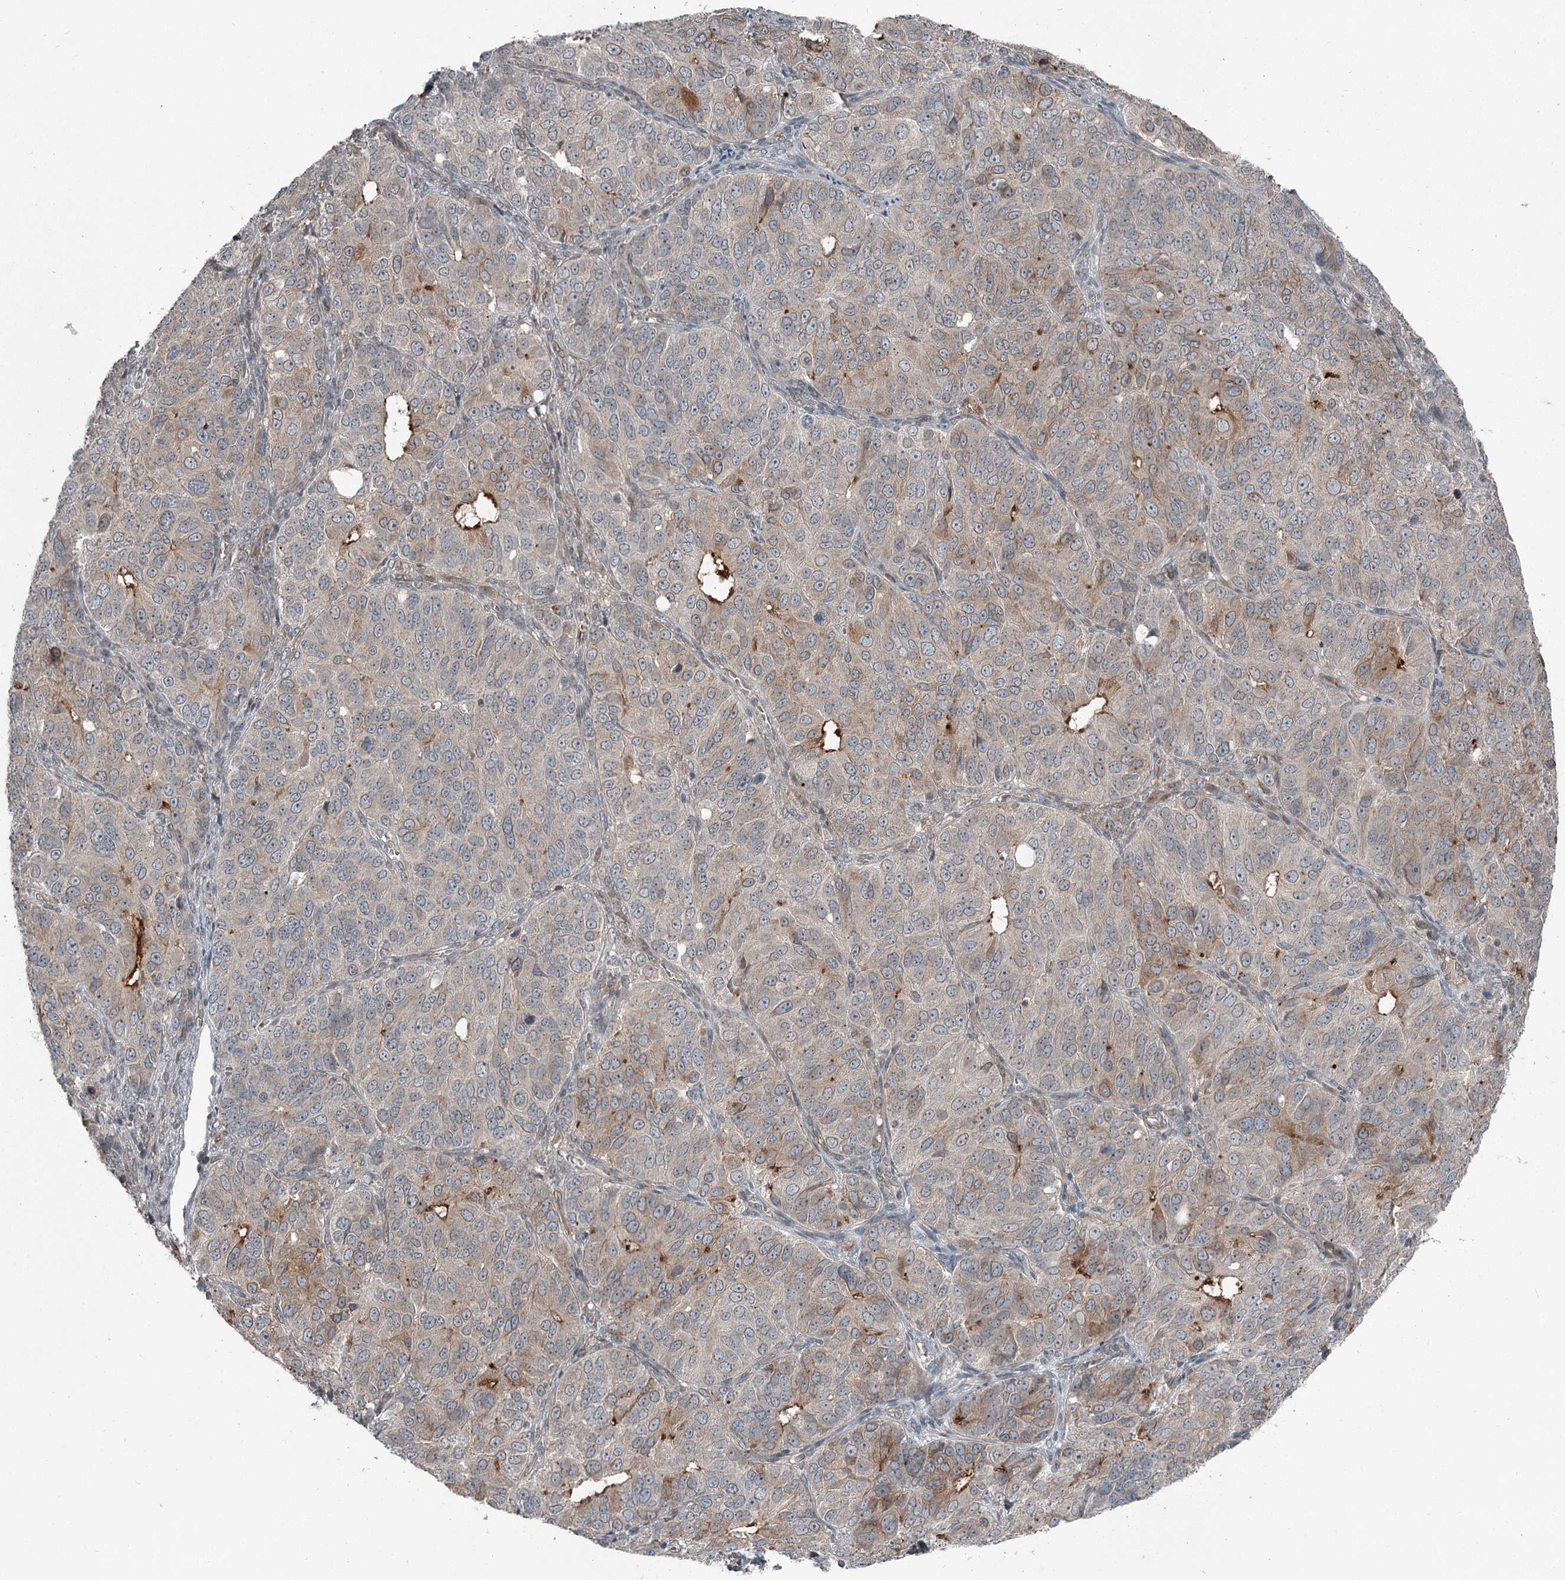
{"staining": {"intensity": "moderate", "quantity": "<25%", "location": "cytoplasmic/membranous"}, "tissue": "ovarian cancer", "cell_type": "Tumor cells", "image_type": "cancer", "snomed": [{"axis": "morphology", "description": "Carcinoma, endometroid"}, {"axis": "topography", "description": "Ovary"}], "caption": "Ovarian cancer was stained to show a protein in brown. There is low levels of moderate cytoplasmic/membranous staining in about <25% of tumor cells. (DAB IHC, brown staining for protein, blue staining for nuclei).", "gene": "SLC39A8", "patient": {"sex": "female", "age": 51}}